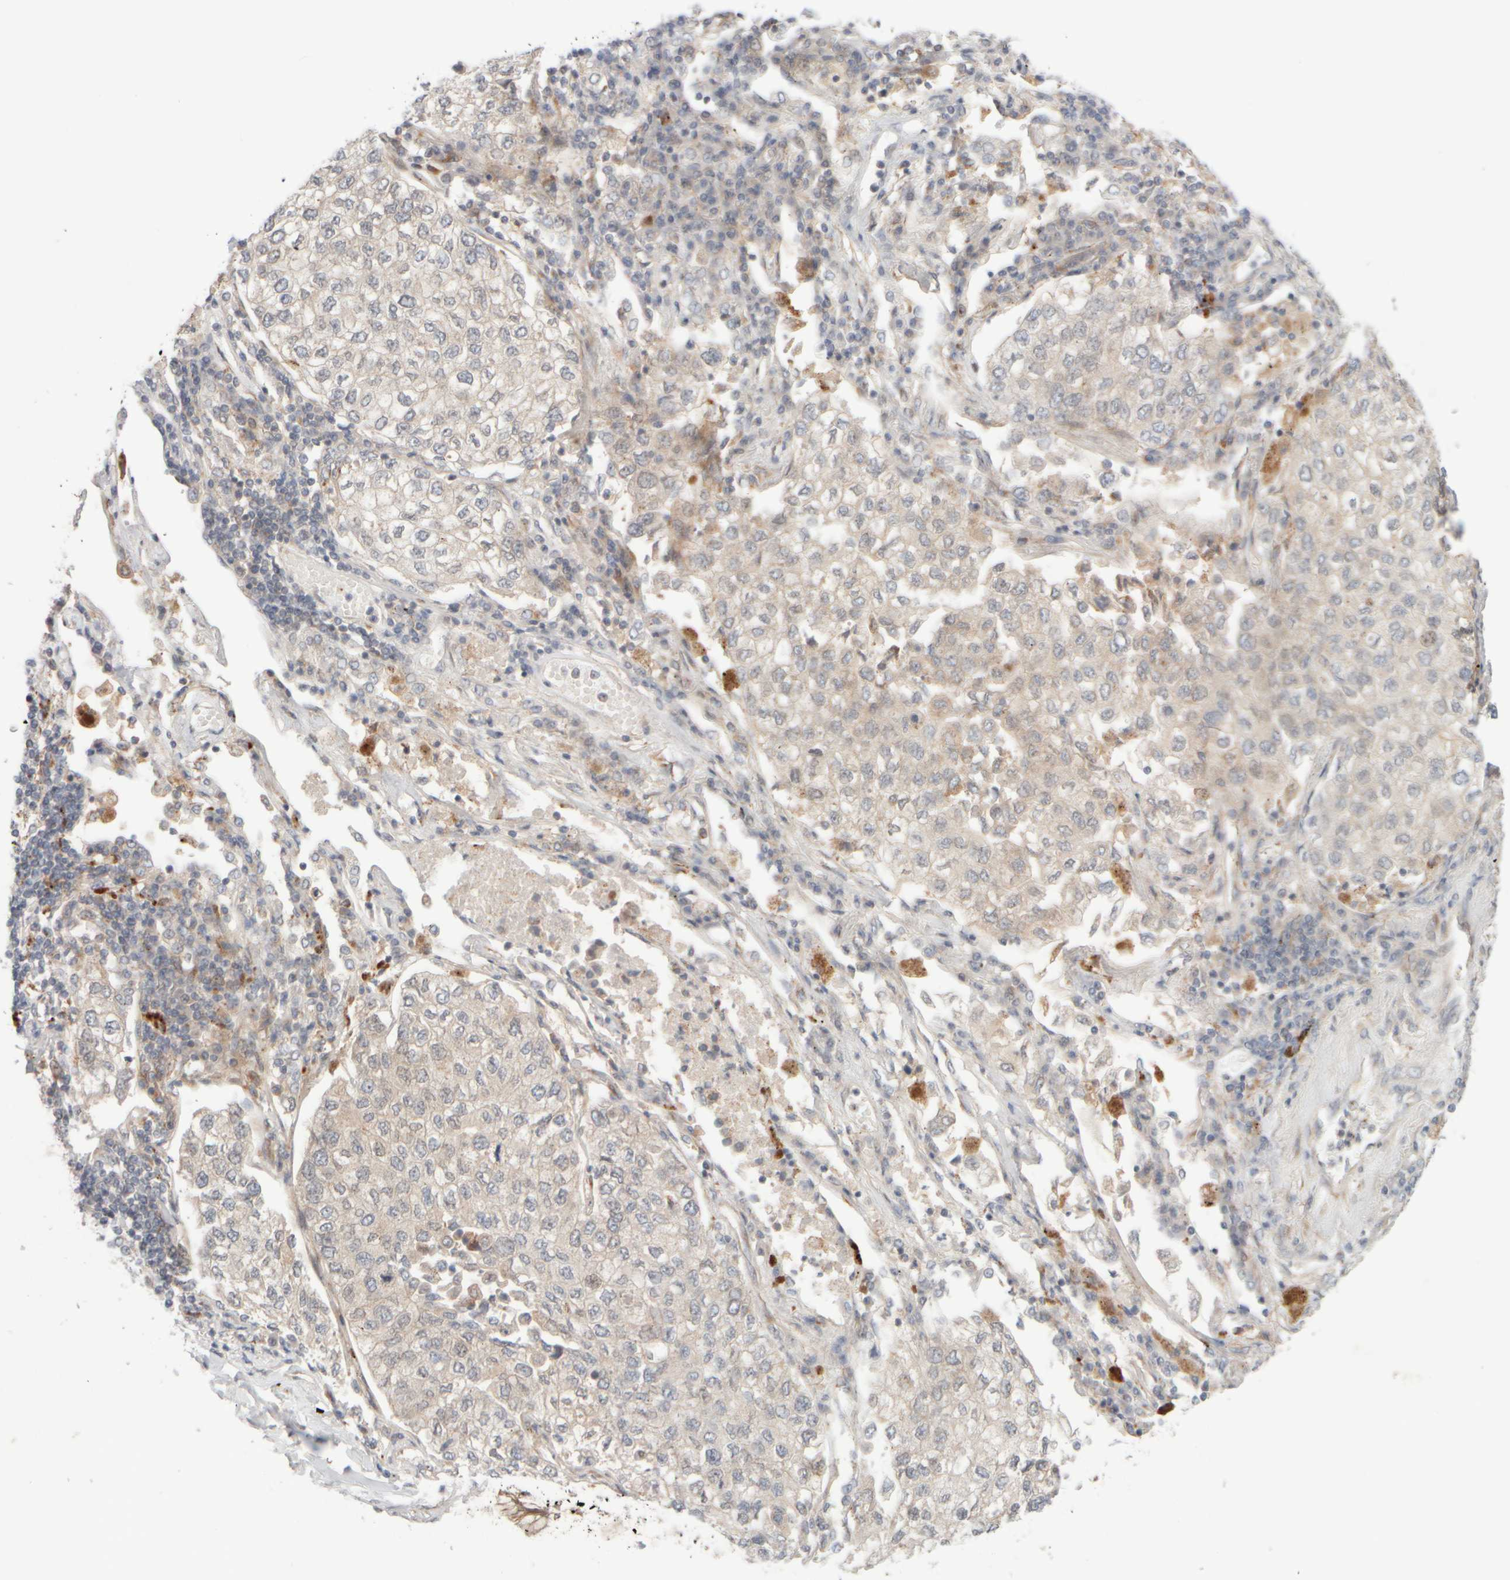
{"staining": {"intensity": "weak", "quantity": "<25%", "location": "cytoplasmic/membranous"}, "tissue": "lung cancer", "cell_type": "Tumor cells", "image_type": "cancer", "snomed": [{"axis": "morphology", "description": "Adenocarcinoma, NOS"}, {"axis": "topography", "description": "Lung"}], "caption": "Lung cancer was stained to show a protein in brown. There is no significant staining in tumor cells.", "gene": "GCN1", "patient": {"sex": "male", "age": 63}}